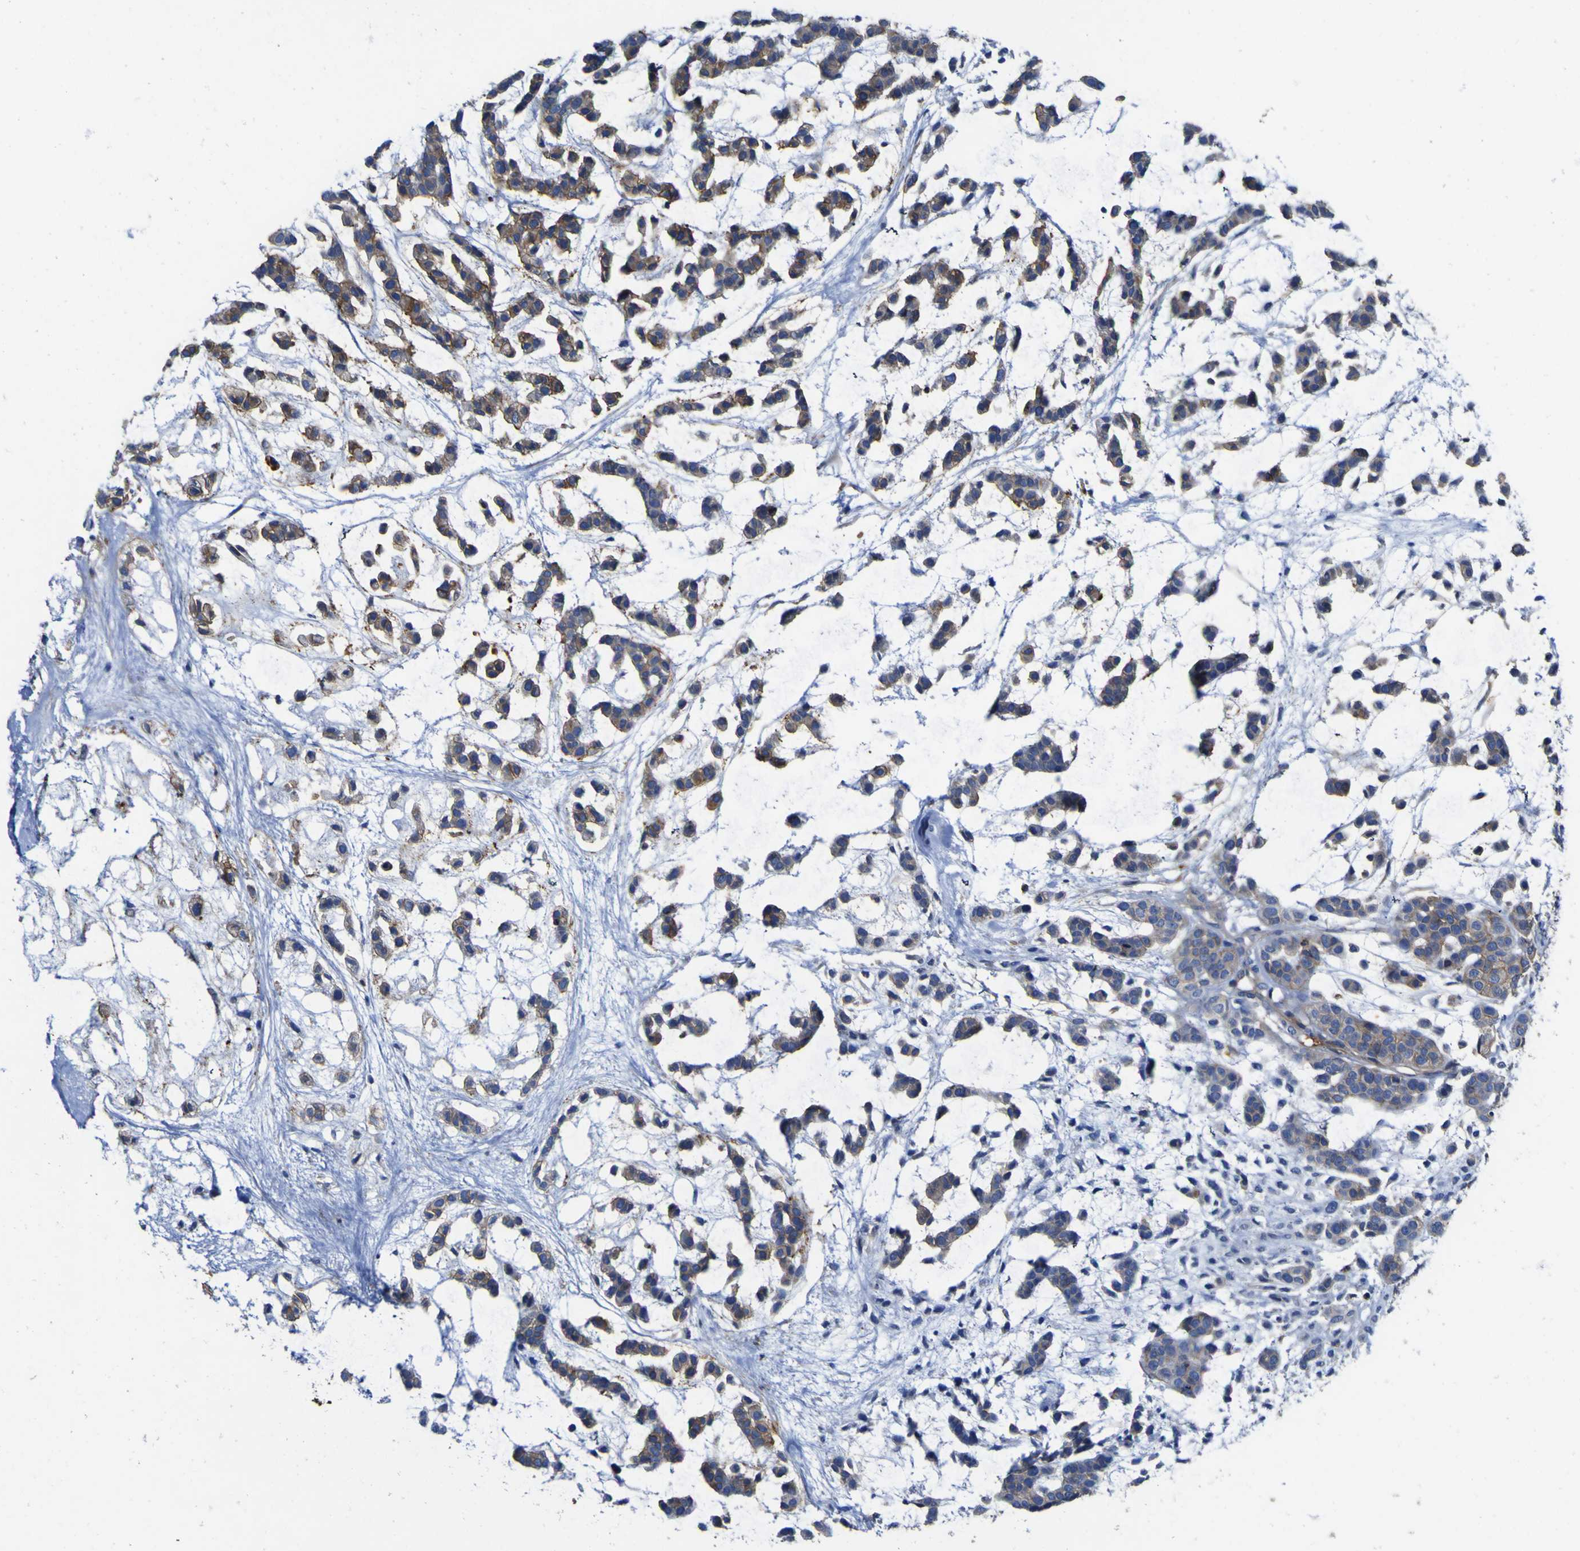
{"staining": {"intensity": "moderate", "quantity": "25%-75%", "location": "cytoplasmic/membranous"}, "tissue": "head and neck cancer", "cell_type": "Tumor cells", "image_type": "cancer", "snomed": [{"axis": "morphology", "description": "Adenocarcinoma, NOS"}, {"axis": "morphology", "description": "Adenoma, NOS"}, {"axis": "topography", "description": "Head-Neck"}], "caption": "Brown immunohistochemical staining in human head and neck adenoma shows moderate cytoplasmic/membranous positivity in about 25%-75% of tumor cells.", "gene": "CD151", "patient": {"sex": "female", "age": 55}}